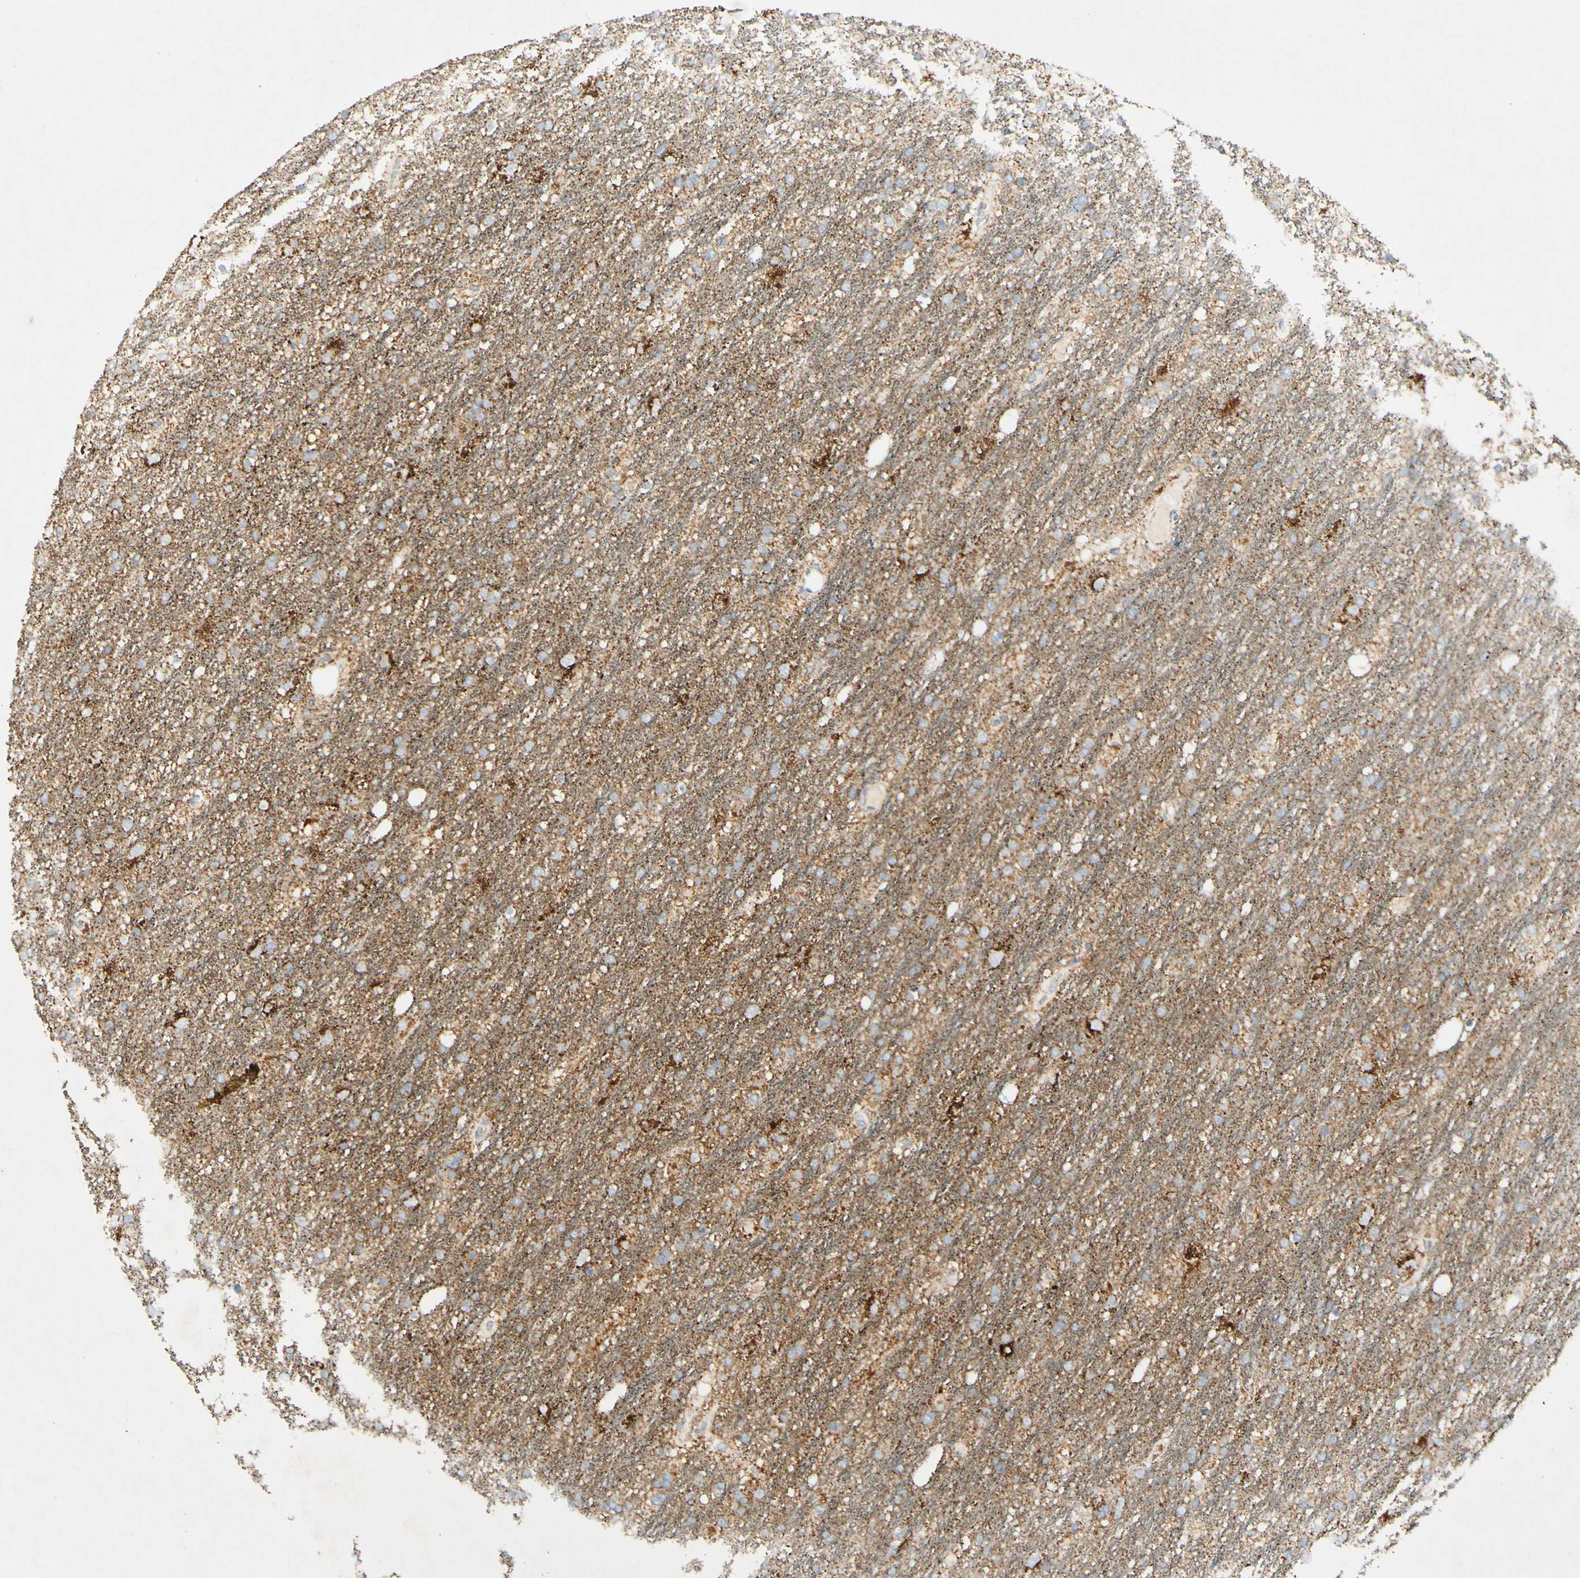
{"staining": {"intensity": "negative", "quantity": "none", "location": "none"}, "tissue": "glioma", "cell_type": "Tumor cells", "image_type": "cancer", "snomed": [{"axis": "morphology", "description": "Glioma, malignant, Low grade"}, {"axis": "topography", "description": "Brain"}], "caption": "A high-resolution histopathology image shows immunohistochemistry staining of malignant glioma (low-grade), which demonstrates no significant expression in tumor cells. Brightfield microscopy of immunohistochemistry (IHC) stained with DAB (brown) and hematoxylin (blue), captured at high magnification.", "gene": "OXCT1", "patient": {"sex": "male", "age": 77}}